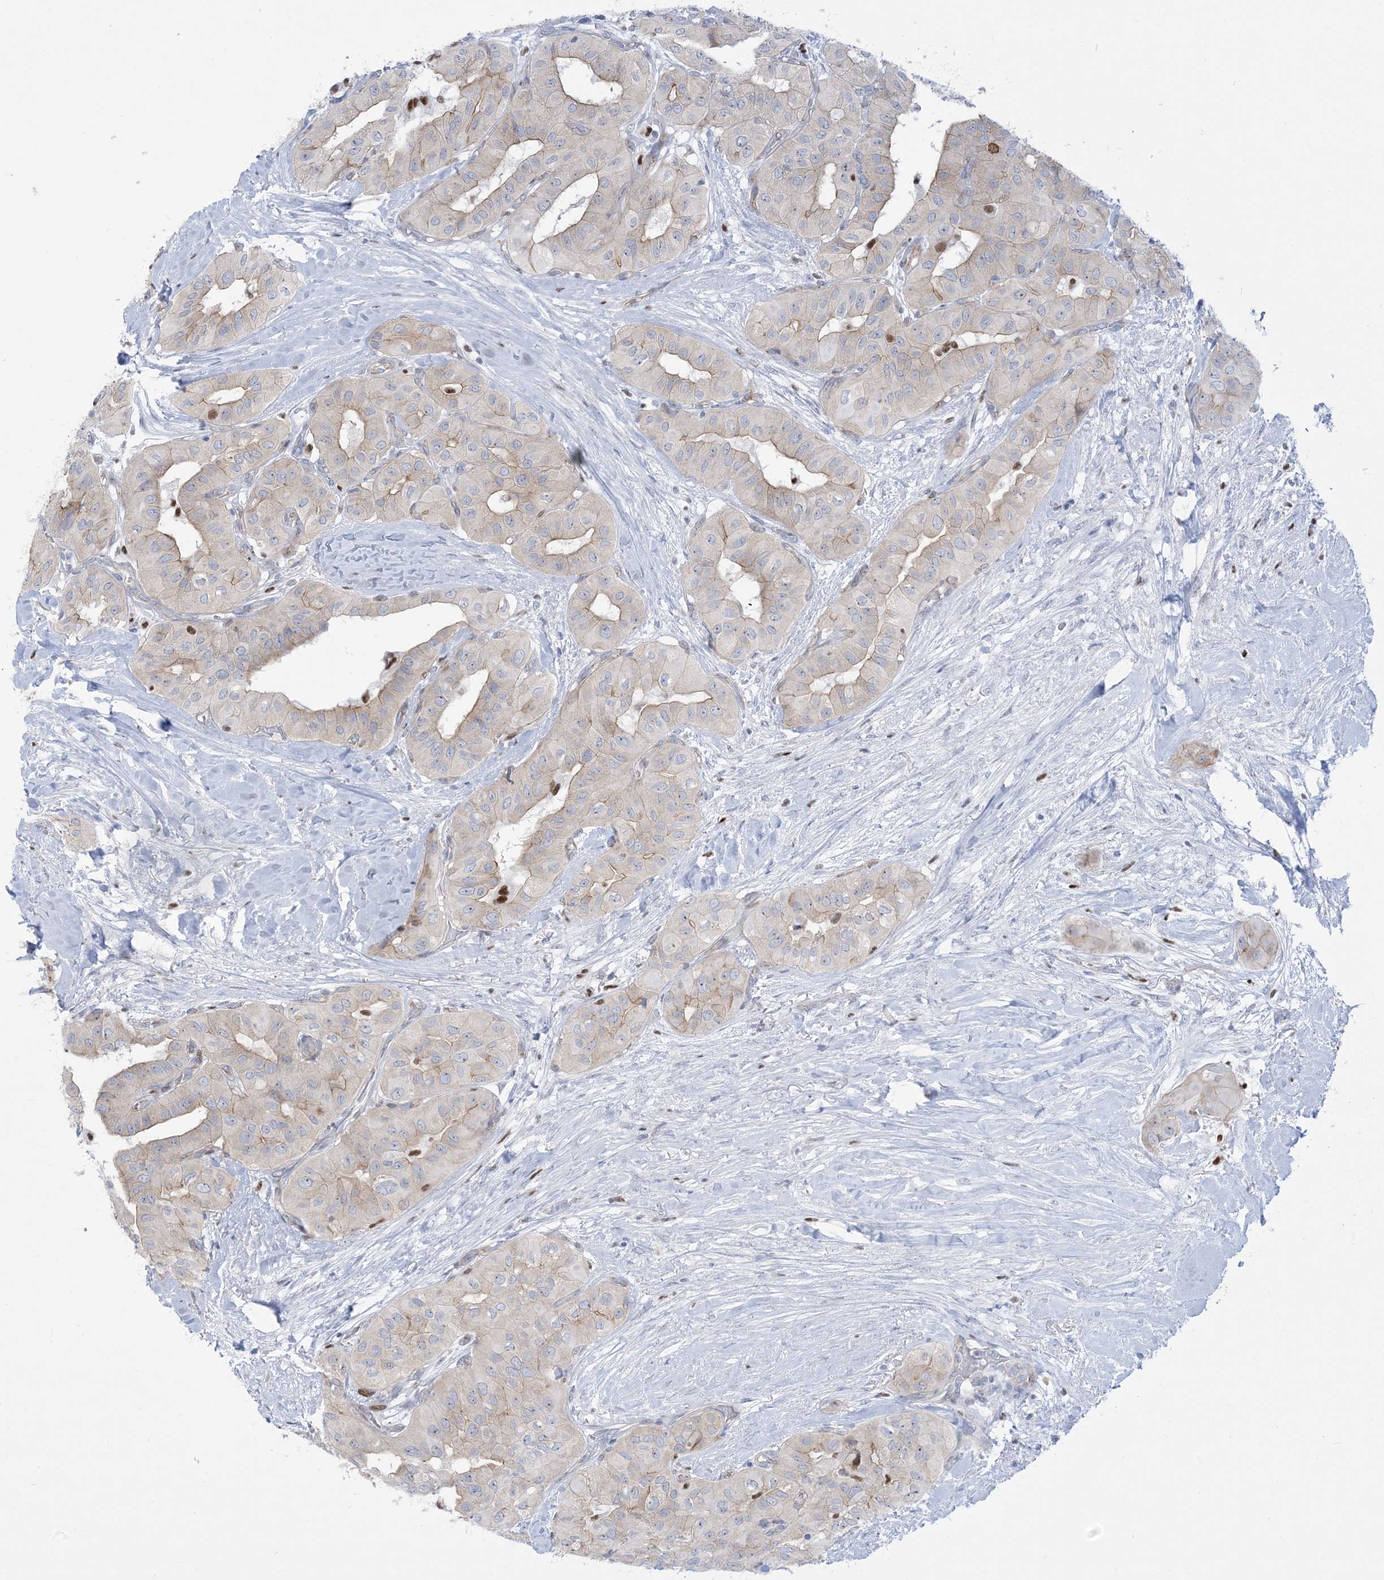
{"staining": {"intensity": "weak", "quantity": "25%-75%", "location": "cytoplasmic/membranous"}, "tissue": "thyroid cancer", "cell_type": "Tumor cells", "image_type": "cancer", "snomed": [{"axis": "morphology", "description": "Papillary adenocarcinoma, NOS"}, {"axis": "topography", "description": "Thyroid gland"}], "caption": "Immunohistochemical staining of human thyroid cancer demonstrates low levels of weak cytoplasmic/membranous protein expression in about 25%-75% of tumor cells.", "gene": "MARS2", "patient": {"sex": "female", "age": 59}}